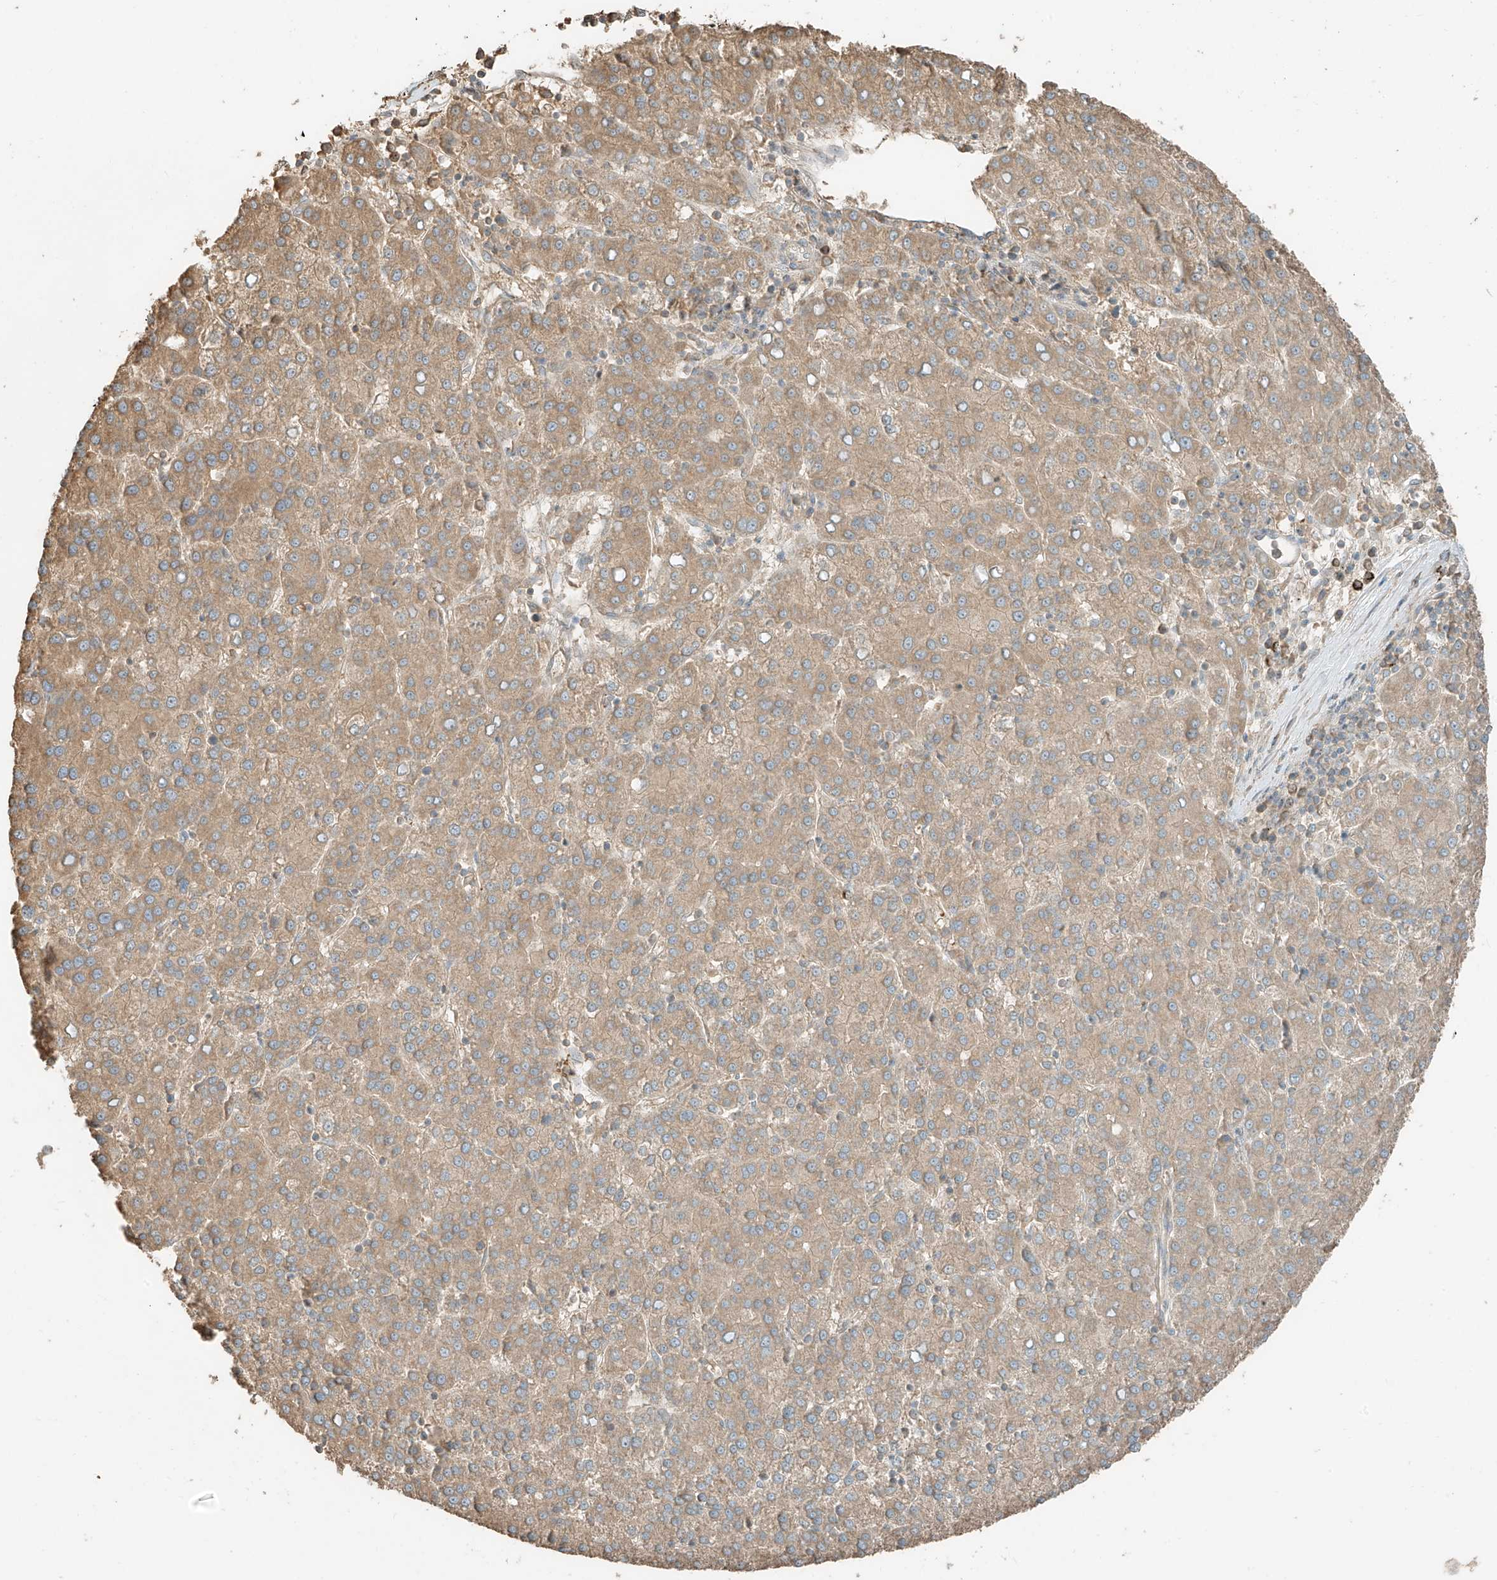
{"staining": {"intensity": "moderate", "quantity": ">75%", "location": "cytoplasmic/membranous"}, "tissue": "liver cancer", "cell_type": "Tumor cells", "image_type": "cancer", "snomed": [{"axis": "morphology", "description": "Carcinoma, Hepatocellular, NOS"}, {"axis": "topography", "description": "Liver"}], "caption": "Immunohistochemical staining of liver hepatocellular carcinoma reveals moderate cytoplasmic/membranous protein staining in about >75% of tumor cells. (brown staining indicates protein expression, while blue staining denotes nuclei).", "gene": "RFTN2", "patient": {"sex": "female", "age": 58}}